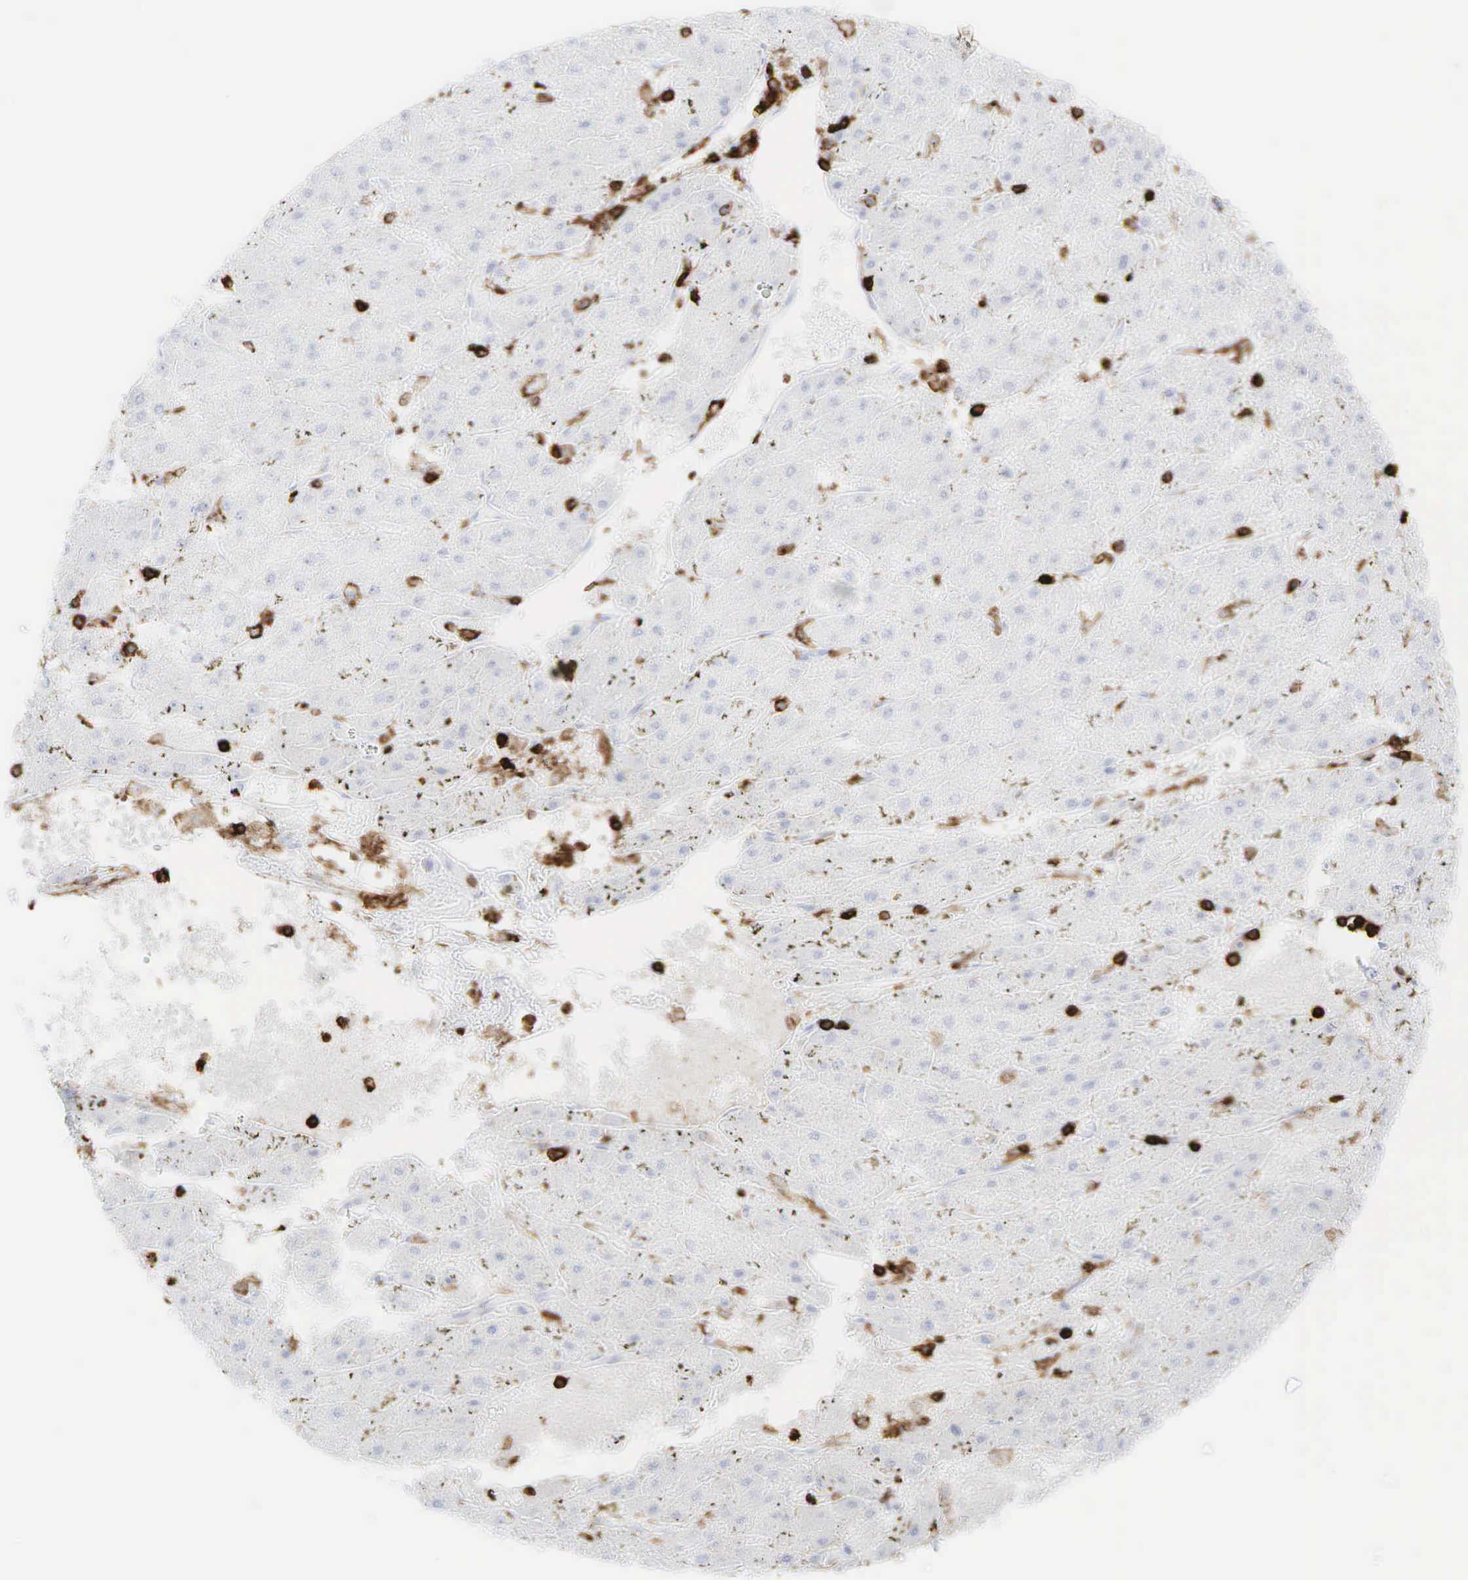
{"staining": {"intensity": "negative", "quantity": "none", "location": "none"}, "tissue": "liver cancer", "cell_type": "Tumor cells", "image_type": "cancer", "snomed": [{"axis": "morphology", "description": "Carcinoma, Hepatocellular, NOS"}, {"axis": "topography", "description": "Liver"}], "caption": "Human liver hepatocellular carcinoma stained for a protein using immunohistochemistry exhibits no positivity in tumor cells.", "gene": "PTPRC", "patient": {"sex": "female", "age": 52}}